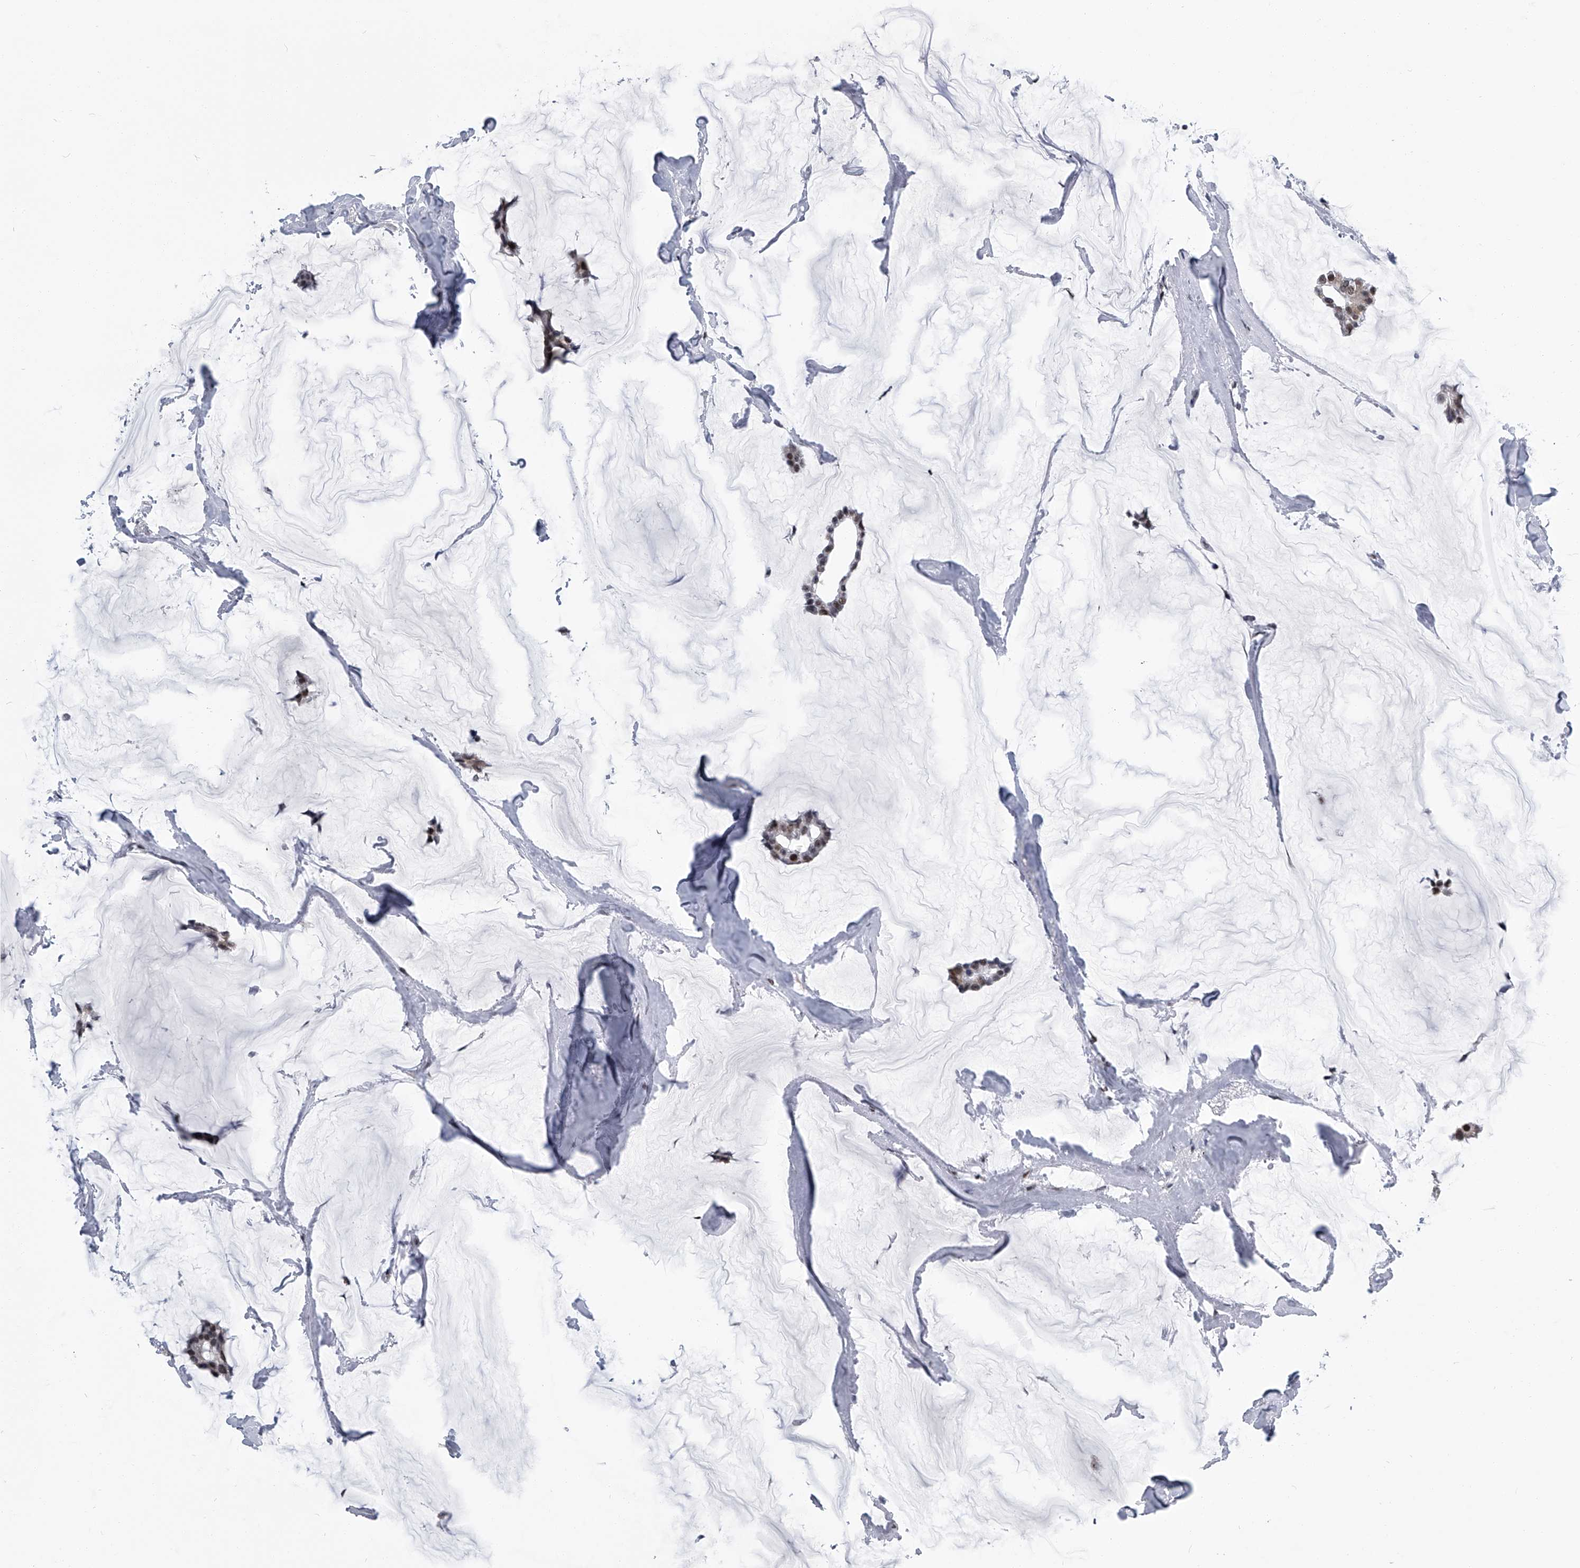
{"staining": {"intensity": "moderate", "quantity": ">75%", "location": "nuclear"}, "tissue": "breast cancer", "cell_type": "Tumor cells", "image_type": "cancer", "snomed": [{"axis": "morphology", "description": "Duct carcinoma"}, {"axis": "topography", "description": "Breast"}], "caption": "There is medium levels of moderate nuclear positivity in tumor cells of intraductal carcinoma (breast), as demonstrated by immunohistochemical staining (brown color).", "gene": "SIM2", "patient": {"sex": "female", "age": 93}}